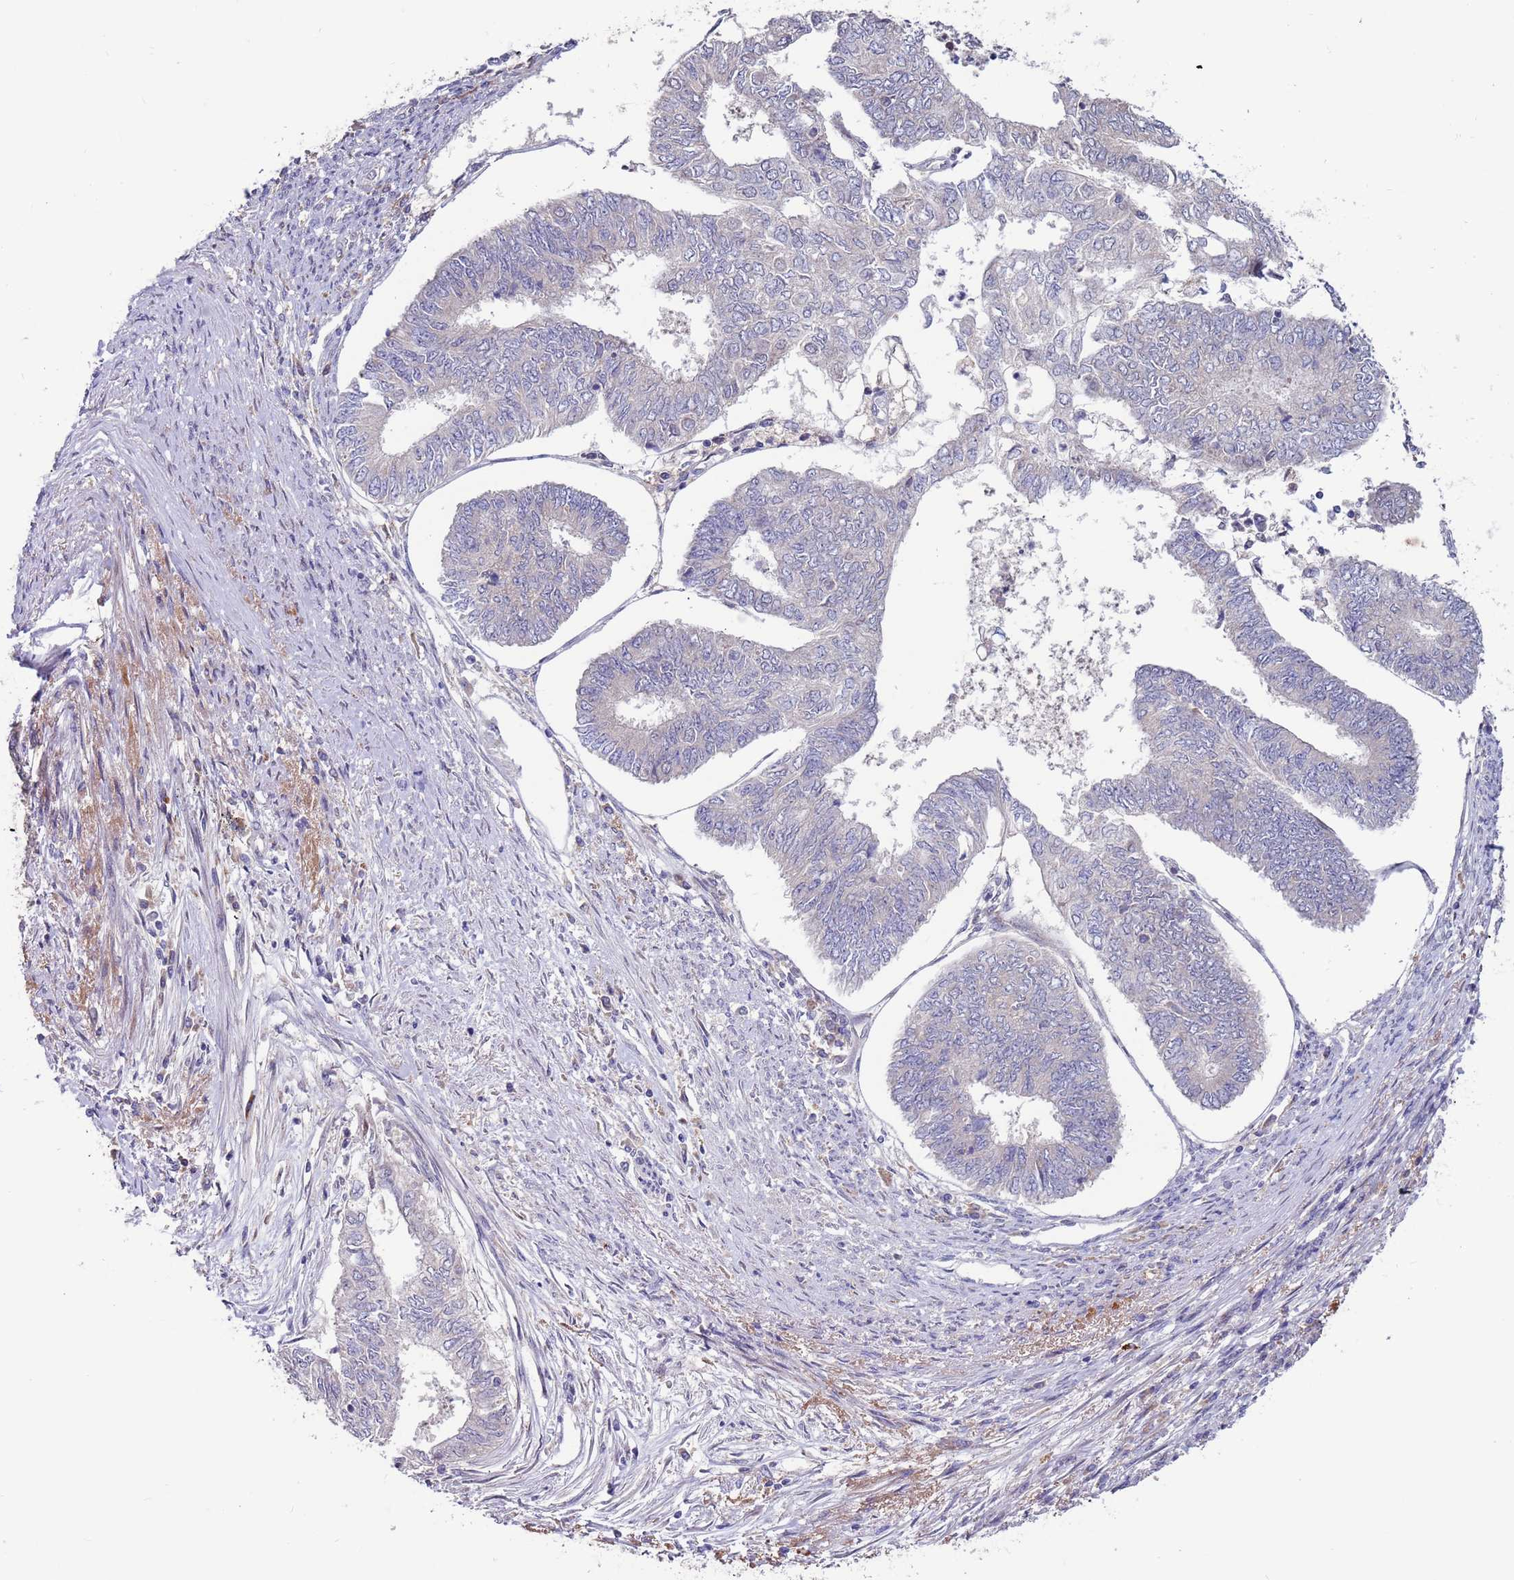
{"staining": {"intensity": "negative", "quantity": "none", "location": "none"}, "tissue": "endometrial cancer", "cell_type": "Tumor cells", "image_type": "cancer", "snomed": [{"axis": "morphology", "description": "Adenocarcinoma, NOS"}, {"axis": "topography", "description": "Endometrium"}], "caption": "DAB immunohistochemical staining of endometrial adenocarcinoma reveals no significant expression in tumor cells.", "gene": "FBXO27", "patient": {"sex": "female", "age": 68}}